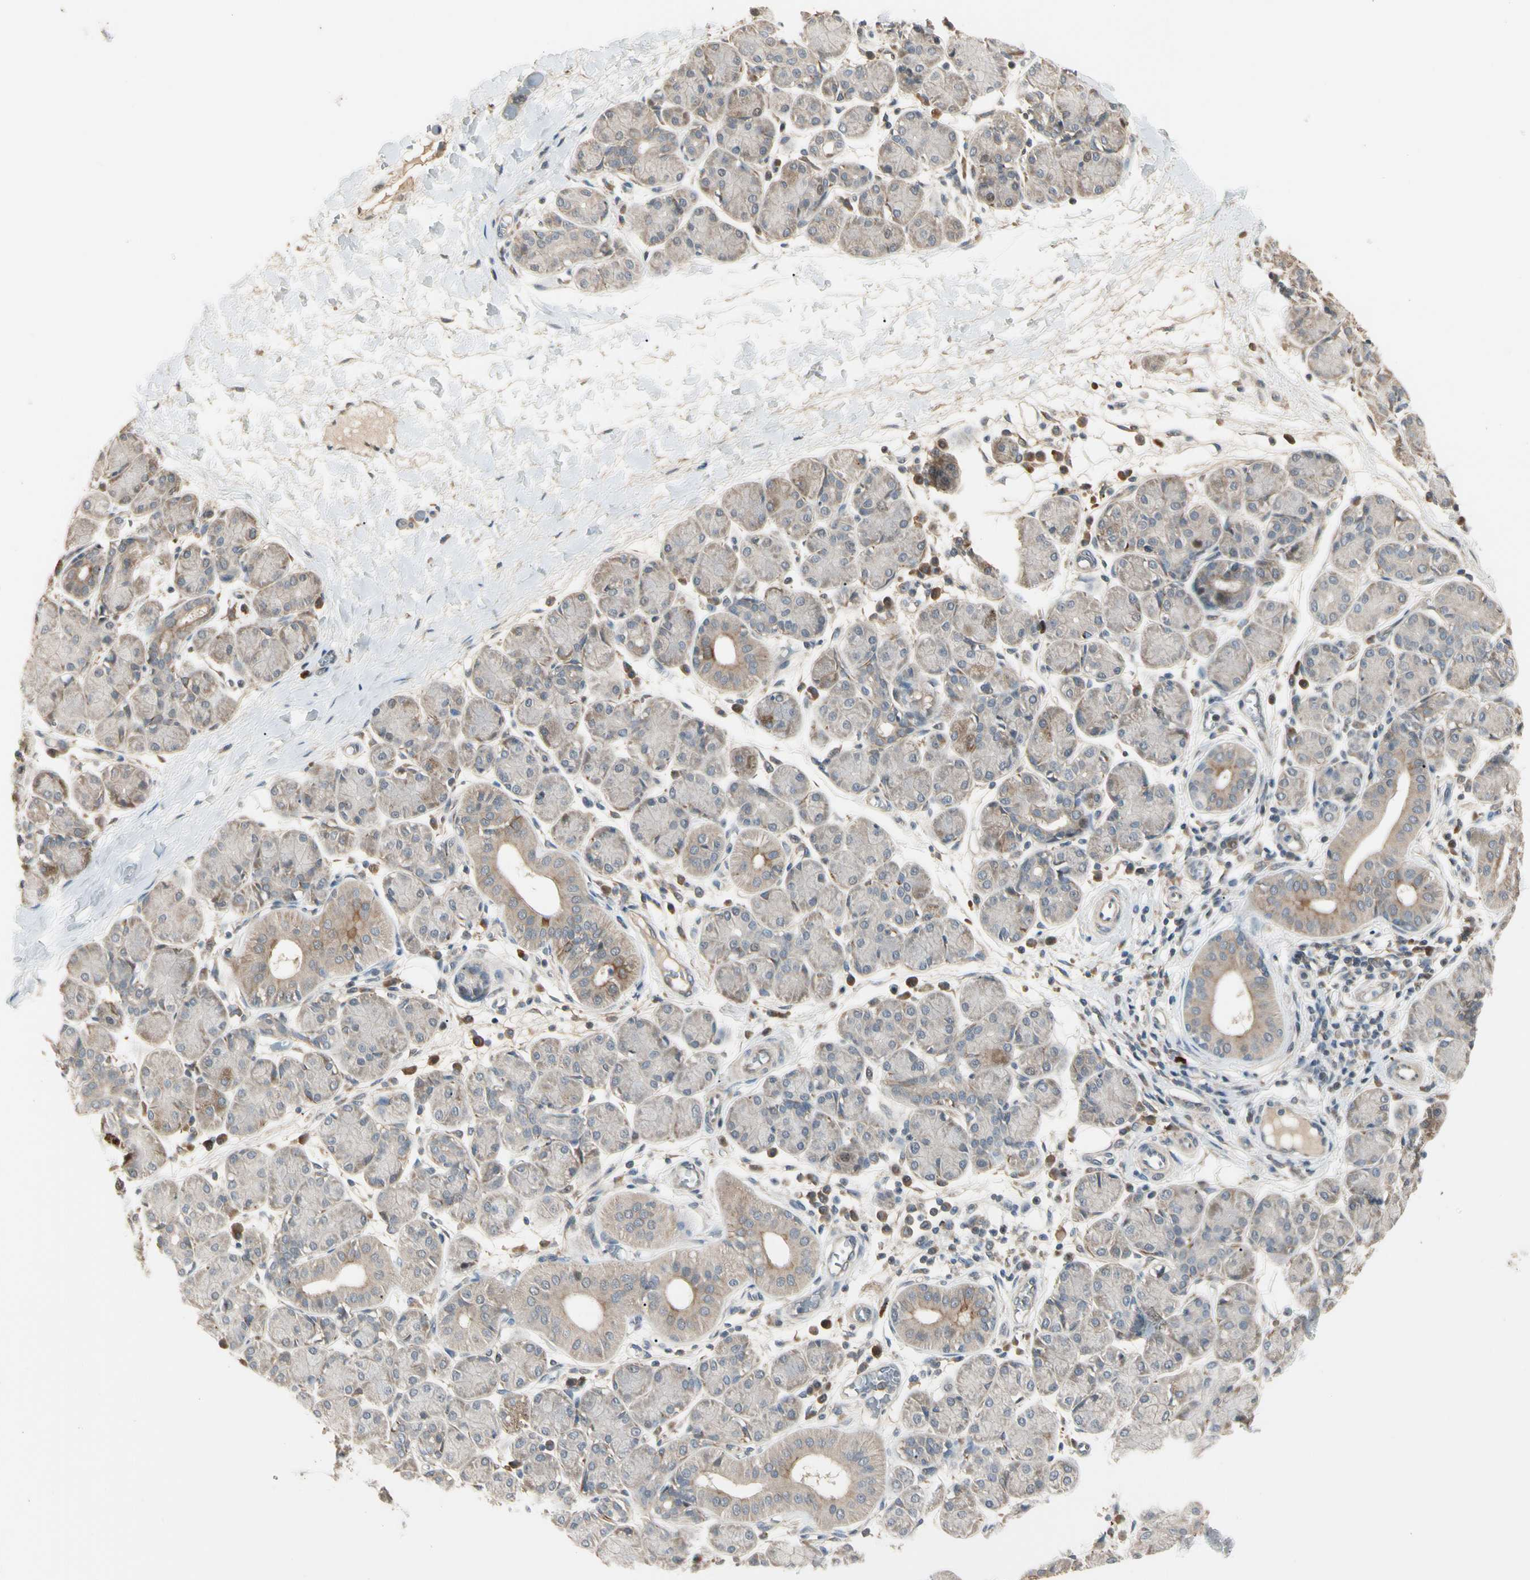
{"staining": {"intensity": "weak", "quantity": "25%-75%", "location": "cytoplasmic/membranous"}, "tissue": "salivary gland", "cell_type": "Glandular cells", "image_type": "normal", "snomed": [{"axis": "morphology", "description": "Normal tissue, NOS"}, {"axis": "morphology", "description": "Inflammation, NOS"}, {"axis": "topography", "description": "Lymph node"}, {"axis": "topography", "description": "Salivary gland"}], "caption": "Immunohistochemical staining of benign human salivary gland displays 25%-75% levels of weak cytoplasmic/membranous protein expression in about 25%-75% of glandular cells.", "gene": "ATG4C", "patient": {"sex": "male", "age": 3}}